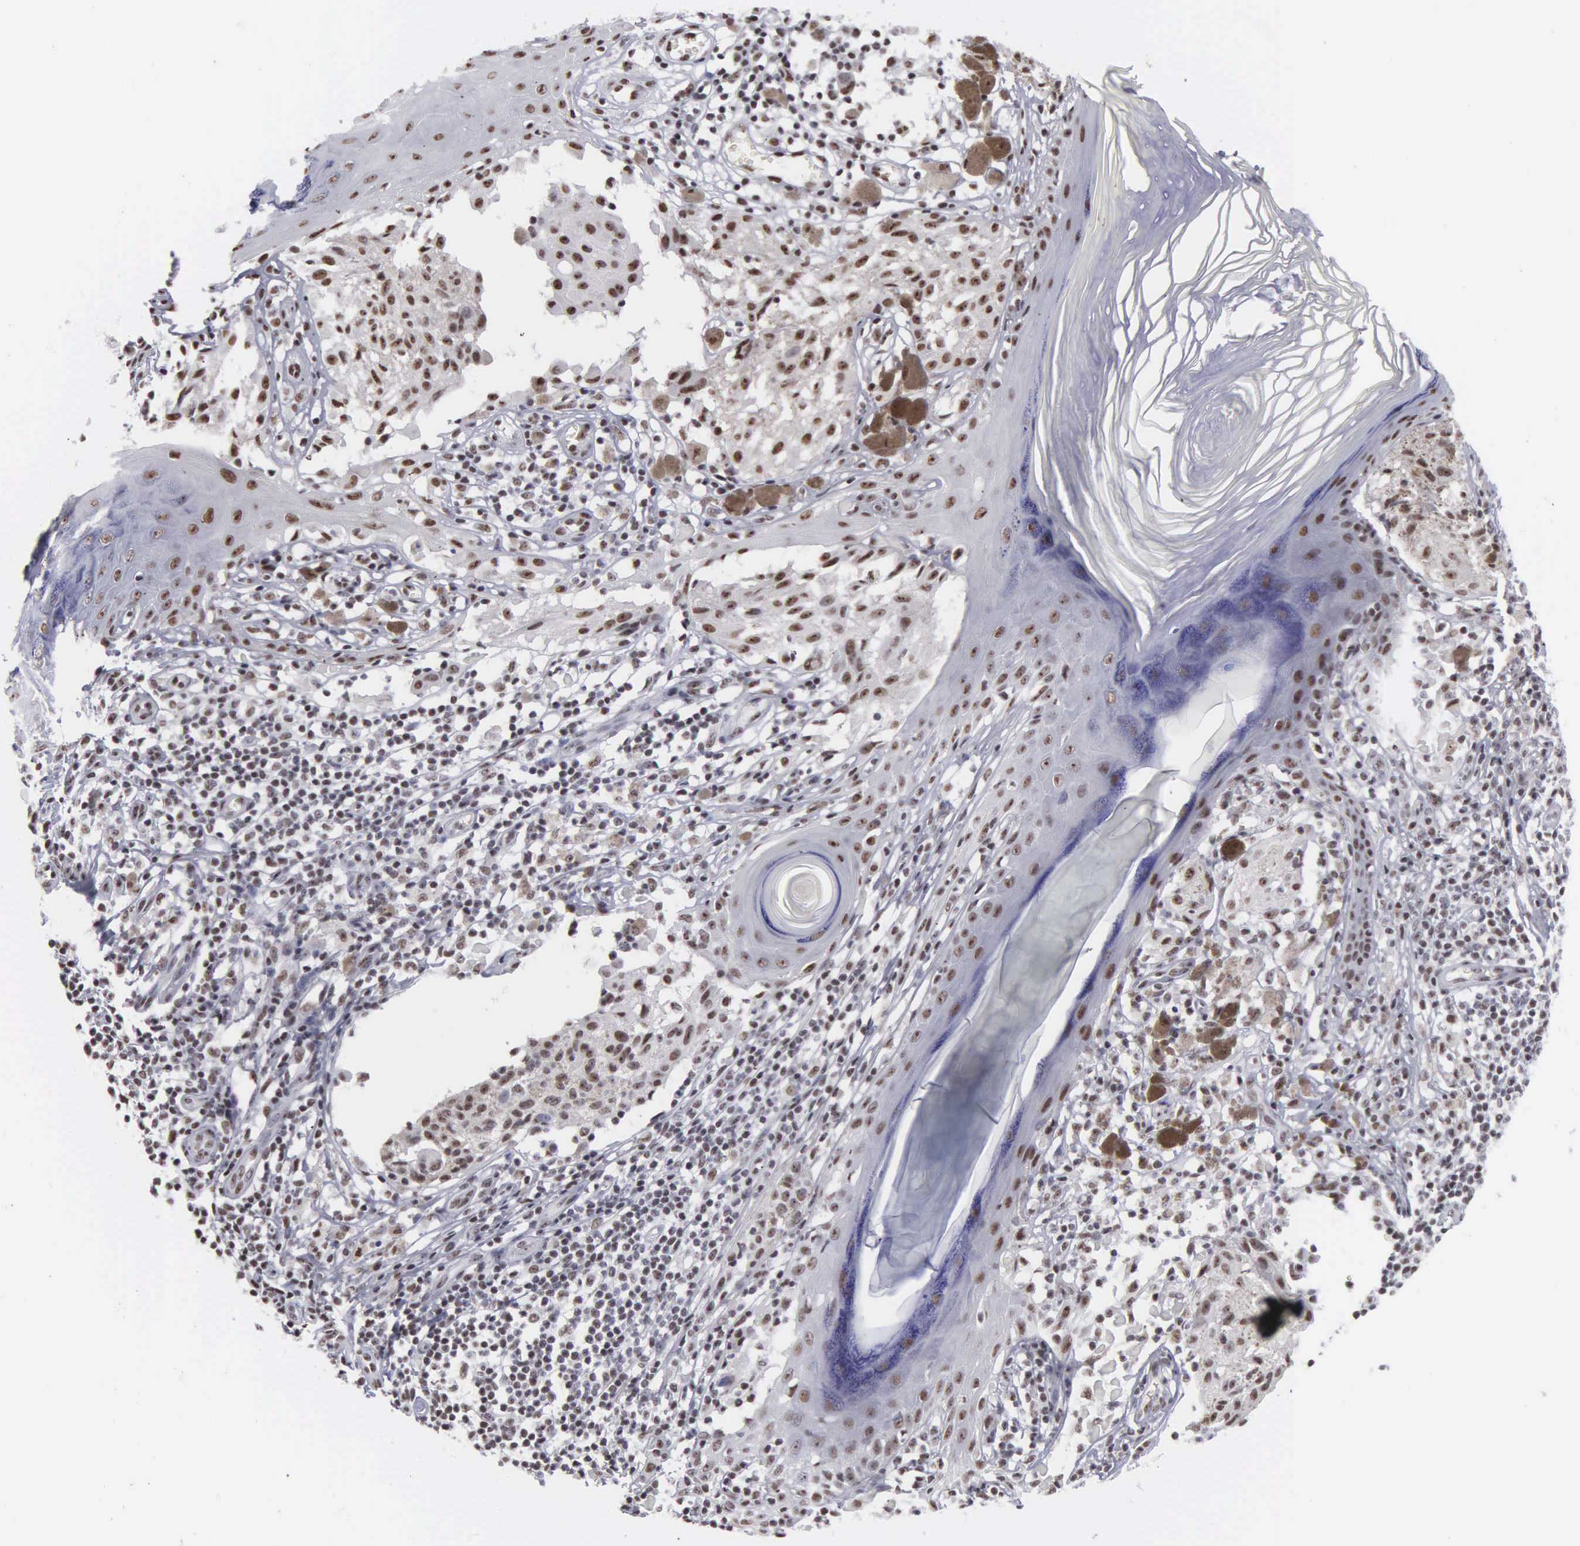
{"staining": {"intensity": "moderate", "quantity": "25%-75%", "location": "nuclear"}, "tissue": "melanoma", "cell_type": "Tumor cells", "image_type": "cancer", "snomed": [{"axis": "morphology", "description": "Malignant melanoma, NOS"}, {"axis": "topography", "description": "Skin"}], "caption": "Immunohistochemistry (IHC) (DAB (3,3'-diaminobenzidine)) staining of melanoma shows moderate nuclear protein expression in approximately 25%-75% of tumor cells. The staining is performed using DAB (3,3'-diaminobenzidine) brown chromogen to label protein expression. The nuclei are counter-stained blue using hematoxylin.", "gene": "KIAA0586", "patient": {"sex": "male", "age": 36}}